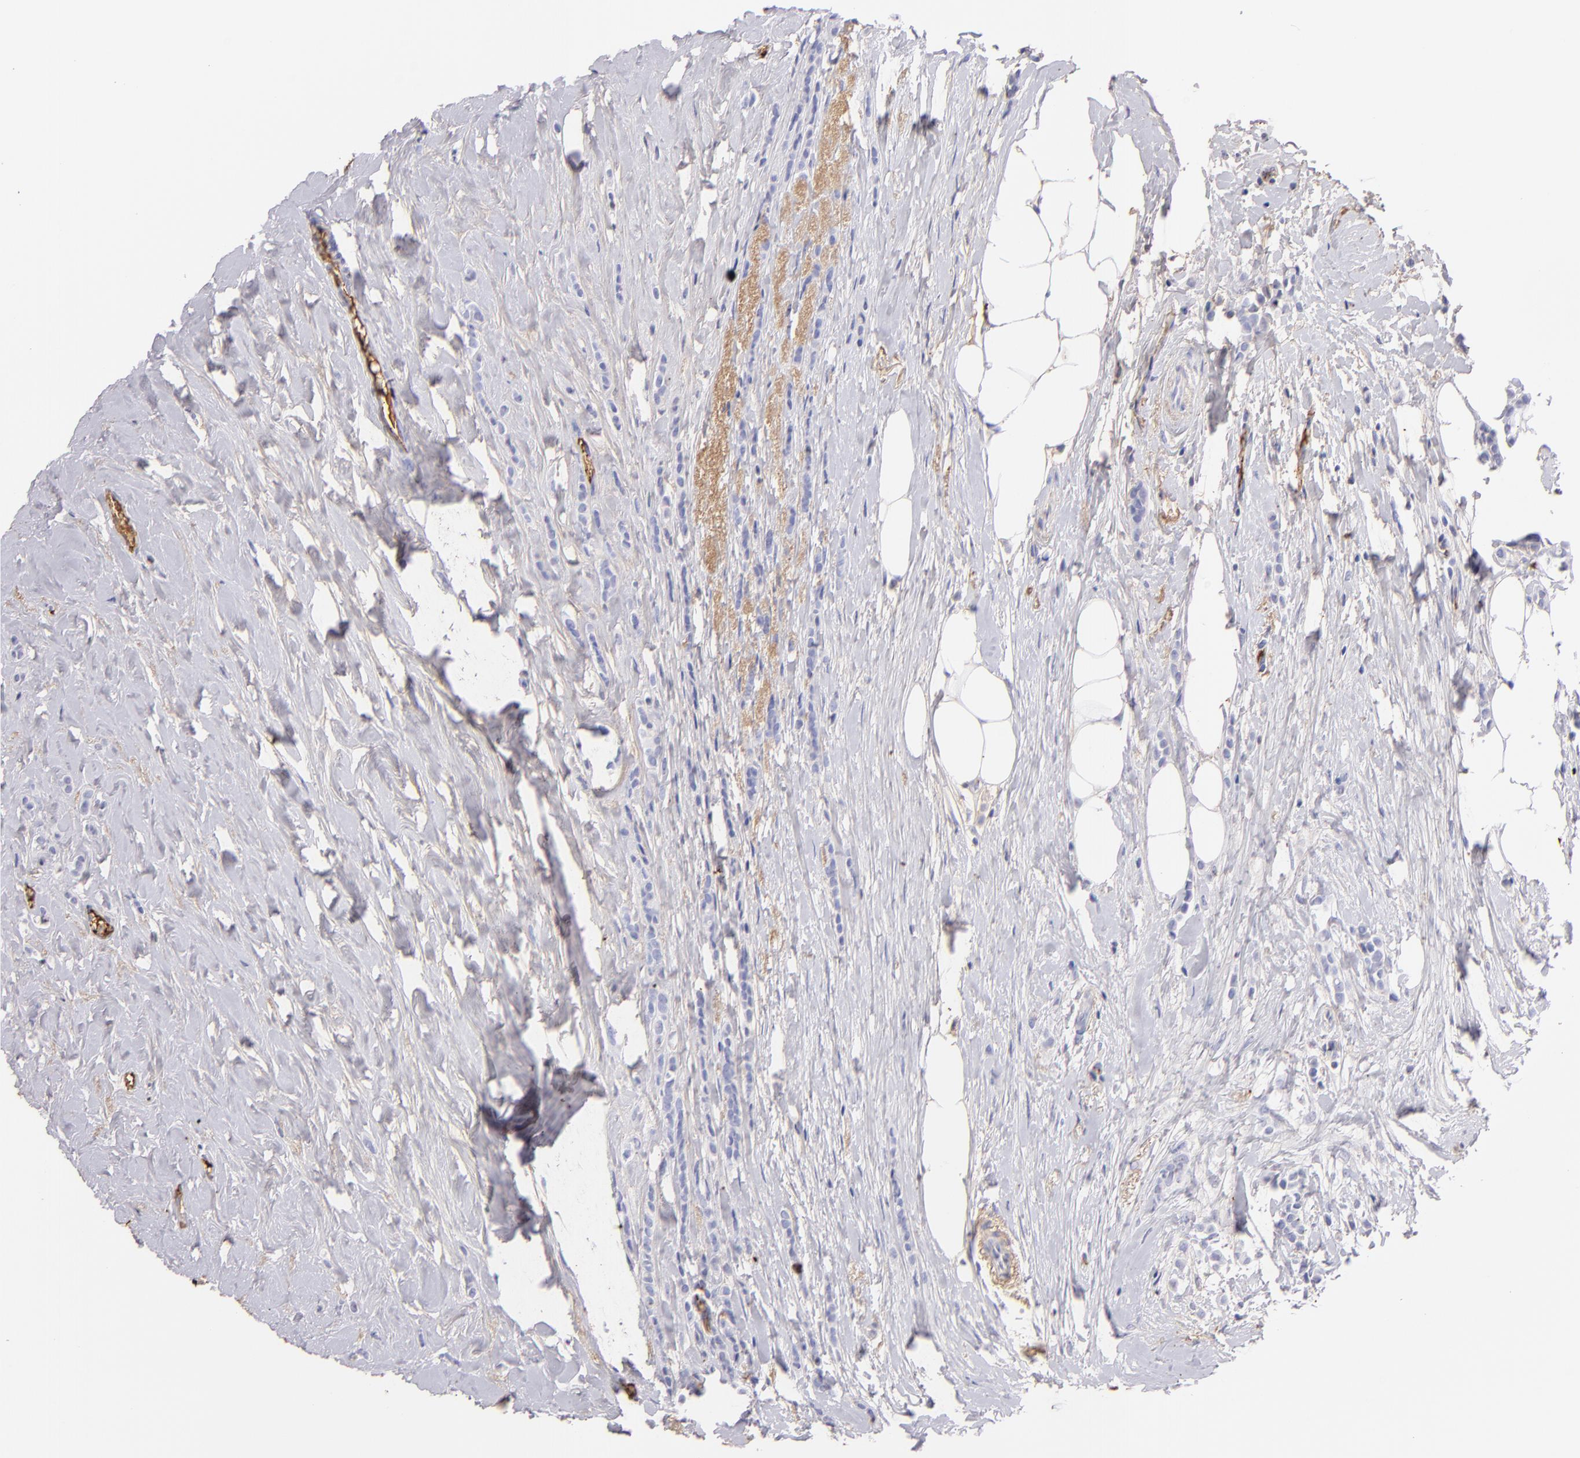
{"staining": {"intensity": "negative", "quantity": "none", "location": "none"}, "tissue": "breast cancer", "cell_type": "Tumor cells", "image_type": "cancer", "snomed": [{"axis": "morphology", "description": "Lobular carcinoma"}, {"axis": "topography", "description": "Breast"}], "caption": "Immunohistochemical staining of breast cancer (lobular carcinoma) shows no significant expression in tumor cells. (Stains: DAB (3,3'-diaminobenzidine) immunohistochemistry (IHC) with hematoxylin counter stain, Microscopy: brightfield microscopy at high magnification).", "gene": "FGB", "patient": {"sex": "female", "age": 56}}